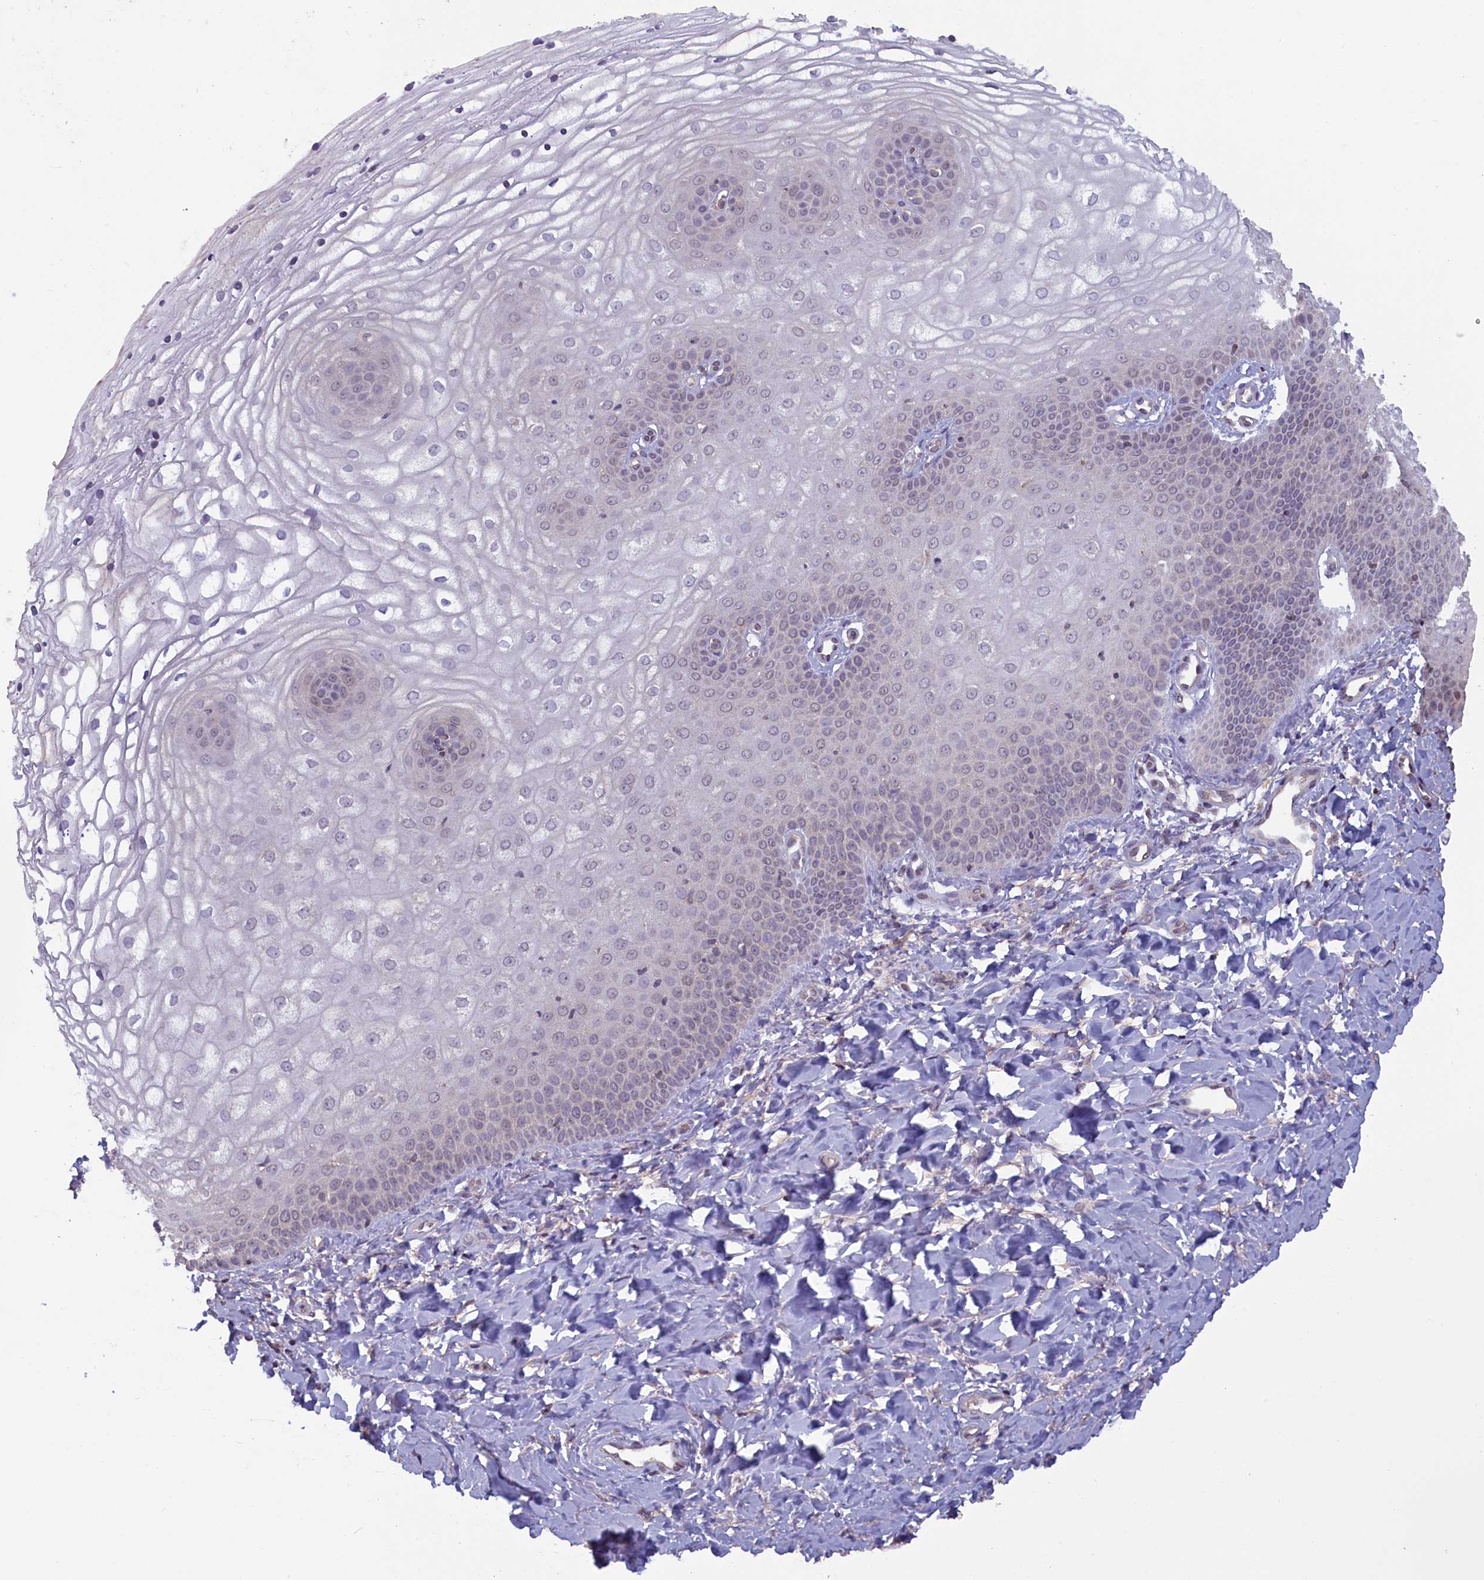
{"staining": {"intensity": "moderate", "quantity": "<25%", "location": "nuclear"}, "tissue": "vagina", "cell_type": "Squamous epithelial cells", "image_type": "normal", "snomed": [{"axis": "morphology", "description": "Normal tissue, NOS"}, {"axis": "topography", "description": "Vagina"}], "caption": "Immunohistochemical staining of benign human vagina shows <25% levels of moderate nuclear protein expression in approximately <25% of squamous epithelial cells. (DAB IHC with brightfield microscopy, high magnification).", "gene": "NUBP1", "patient": {"sex": "female", "age": 68}}